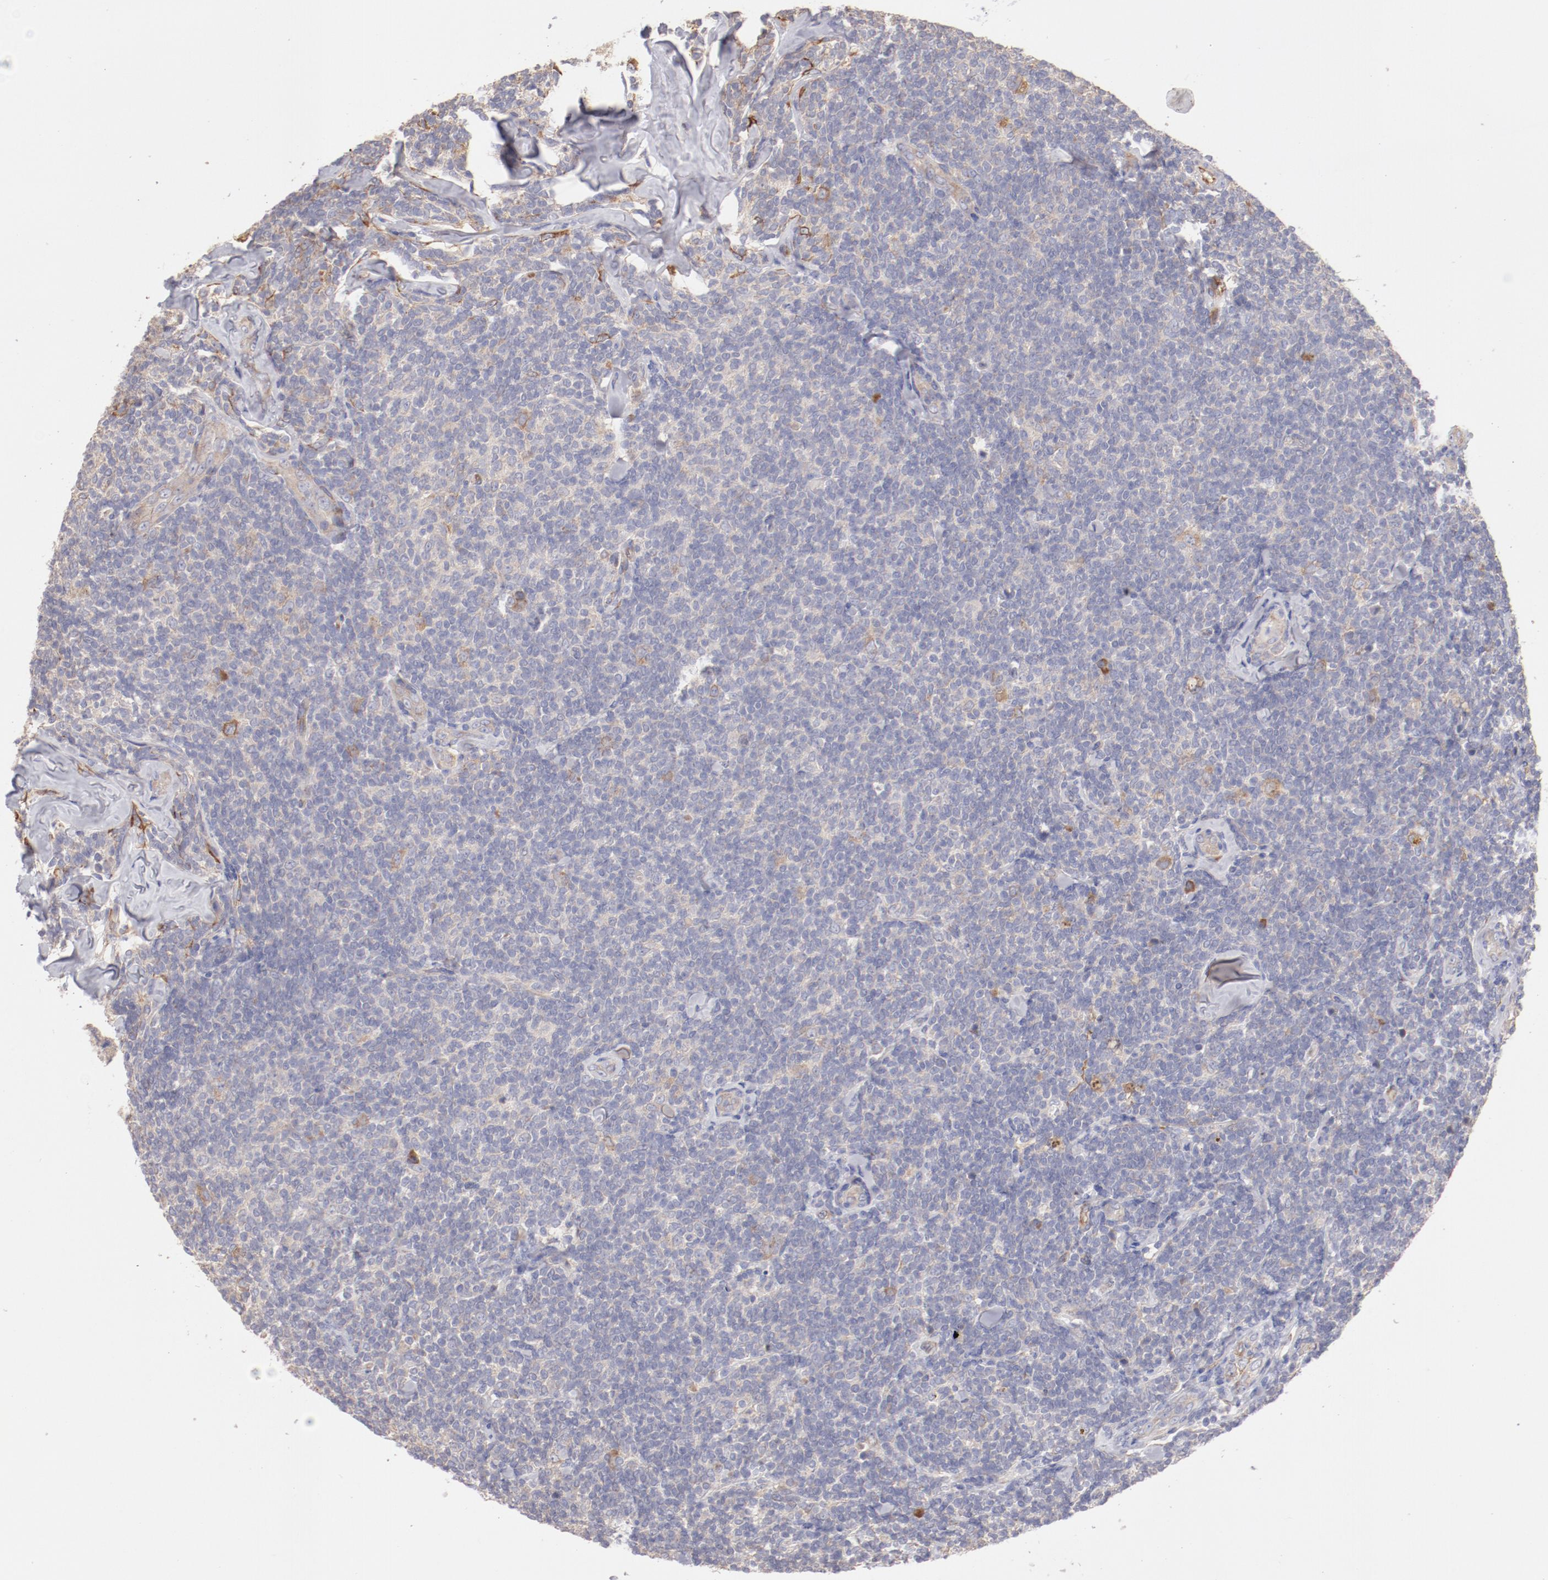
{"staining": {"intensity": "weak", "quantity": "<25%", "location": "cytoplasmic/membranous"}, "tissue": "lymphoma", "cell_type": "Tumor cells", "image_type": "cancer", "snomed": [{"axis": "morphology", "description": "Malignant lymphoma, non-Hodgkin's type, Low grade"}, {"axis": "topography", "description": "Lymph node"}], "caption": "DAB (3,3'-diaminobenzidine) immunohistochemical staining of low-grade malignant lymphoma, non-Hodgkin's type reveals no significant expression in tumor cells. The staining is performed using DAB (3,3'-diaminobenzidine) brown chromogen with nuclei counter-stained in using hematoxylin.", "gene": "ENTPD5", "patient": {"sex": "female", "age": 56}}